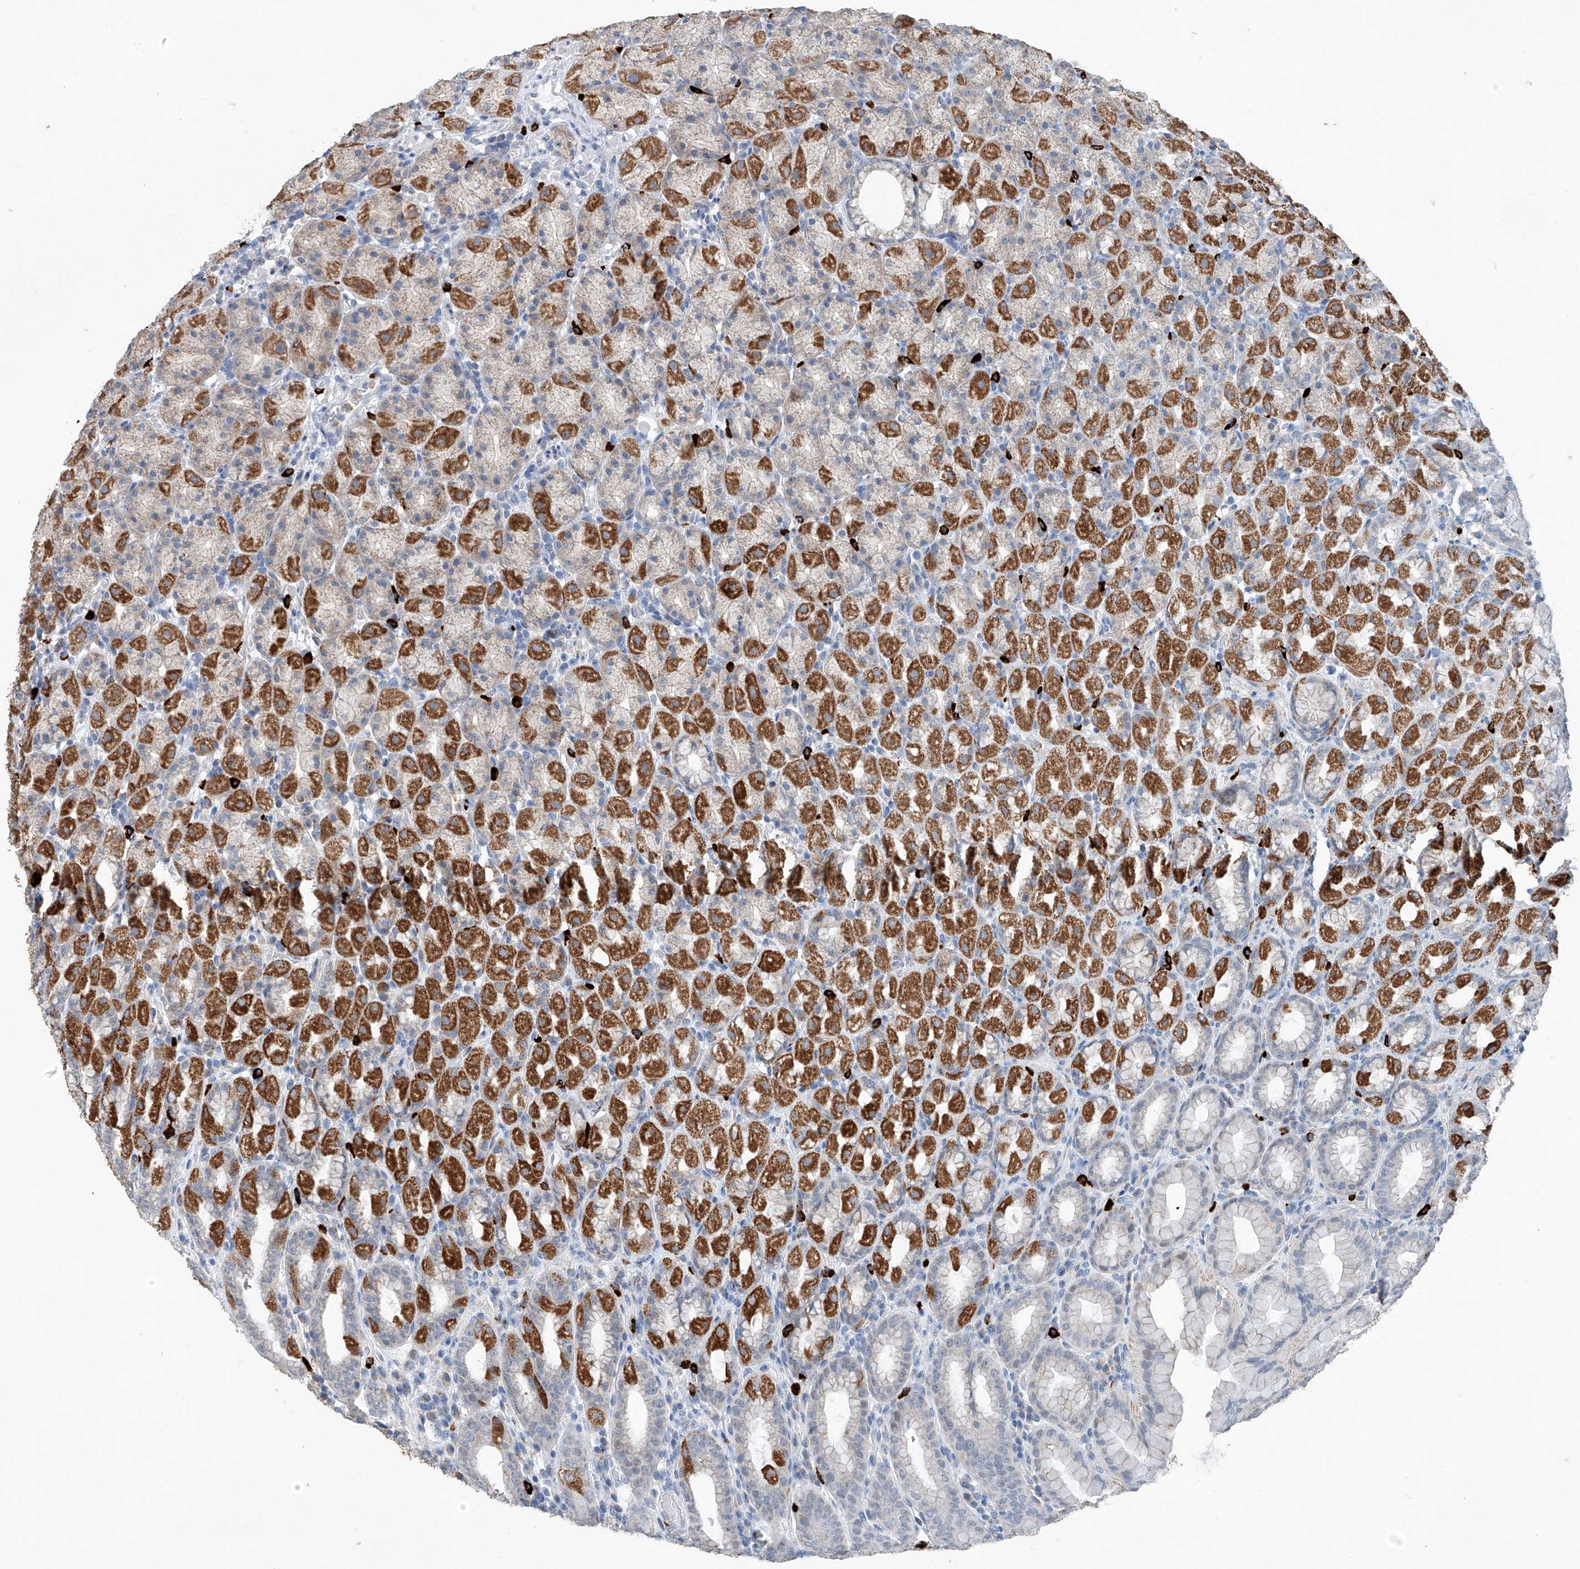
{"staining": {"intensity": "strong", "quantity": ">75%", "location": "cytoplasmic/membranous"}, "tissue": "stomach", "cell_type": "Glandular cells", "image_type": "normal", "snomed": [{"axis": "morphology", "description": "Normal tissue, NOS"}, {"axis": "topography", "description": "Stomach, upper"}], "caption": "Immunohistochemical staining of unremarkable stomach shows high levels of strong cytoplasmic/membranous expression in approximately >75% of glandular cells.", "gene": "KLF15", "patient": {"sex": "male", "age": 68}}